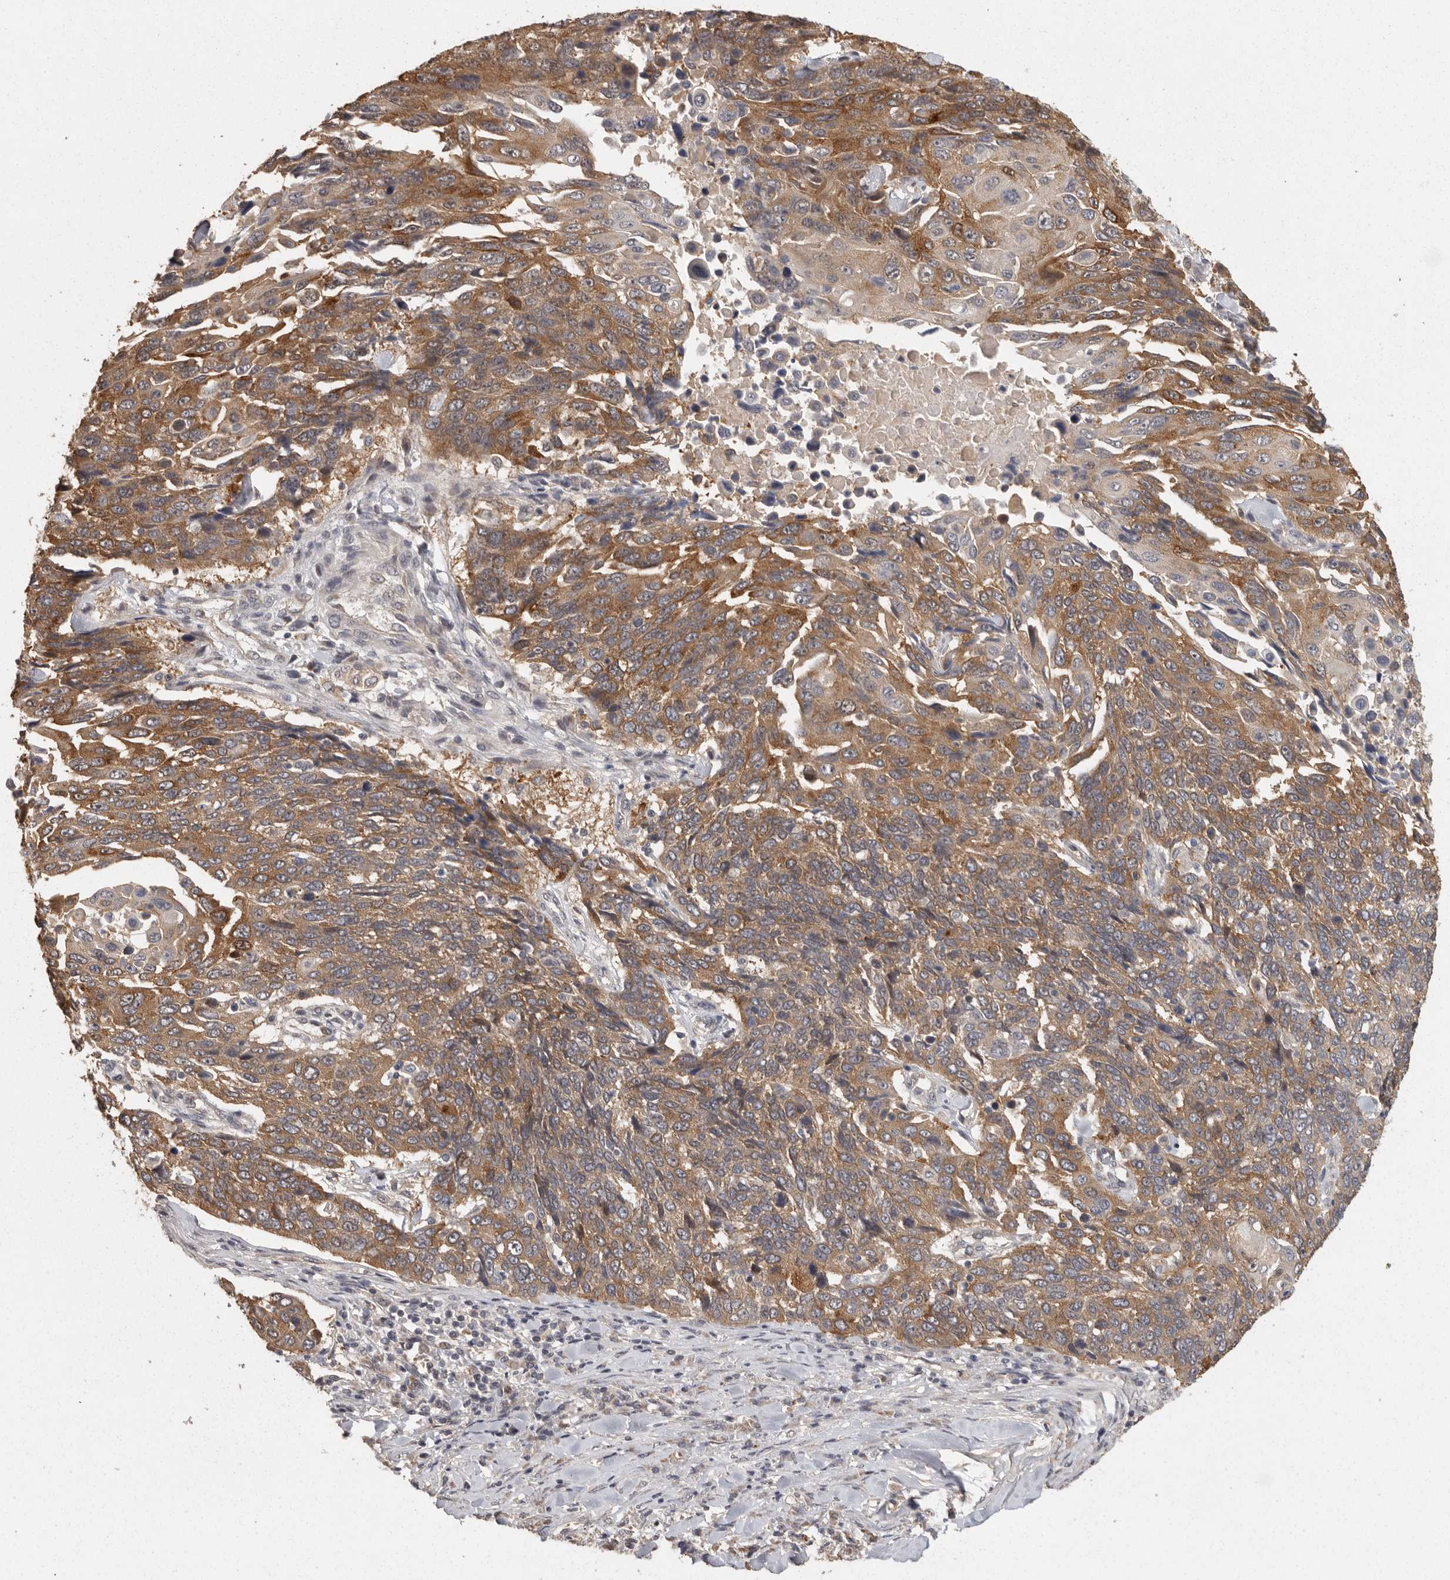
{"staining": {"intensity": "moderate", "quantity": ">75%", "location": "cytoplasmic/membranous"}, "tissue": "lung cancer", "cell_type": "Tumor cells", "image_type": "cancer", "snomed": [{"axis": "morphology", "description": "Squamous cell carcinoma, NOS"}, {"axis": "topography", "description": "Lung"}], "caption": "Protein expression analysis of human lung cancer reveals moderate cytoplasmic/membranous expression in approximately >75% of tumor cells.", "gene": "BAIAP2", "patient": {"sex": "male", "age": 66}}